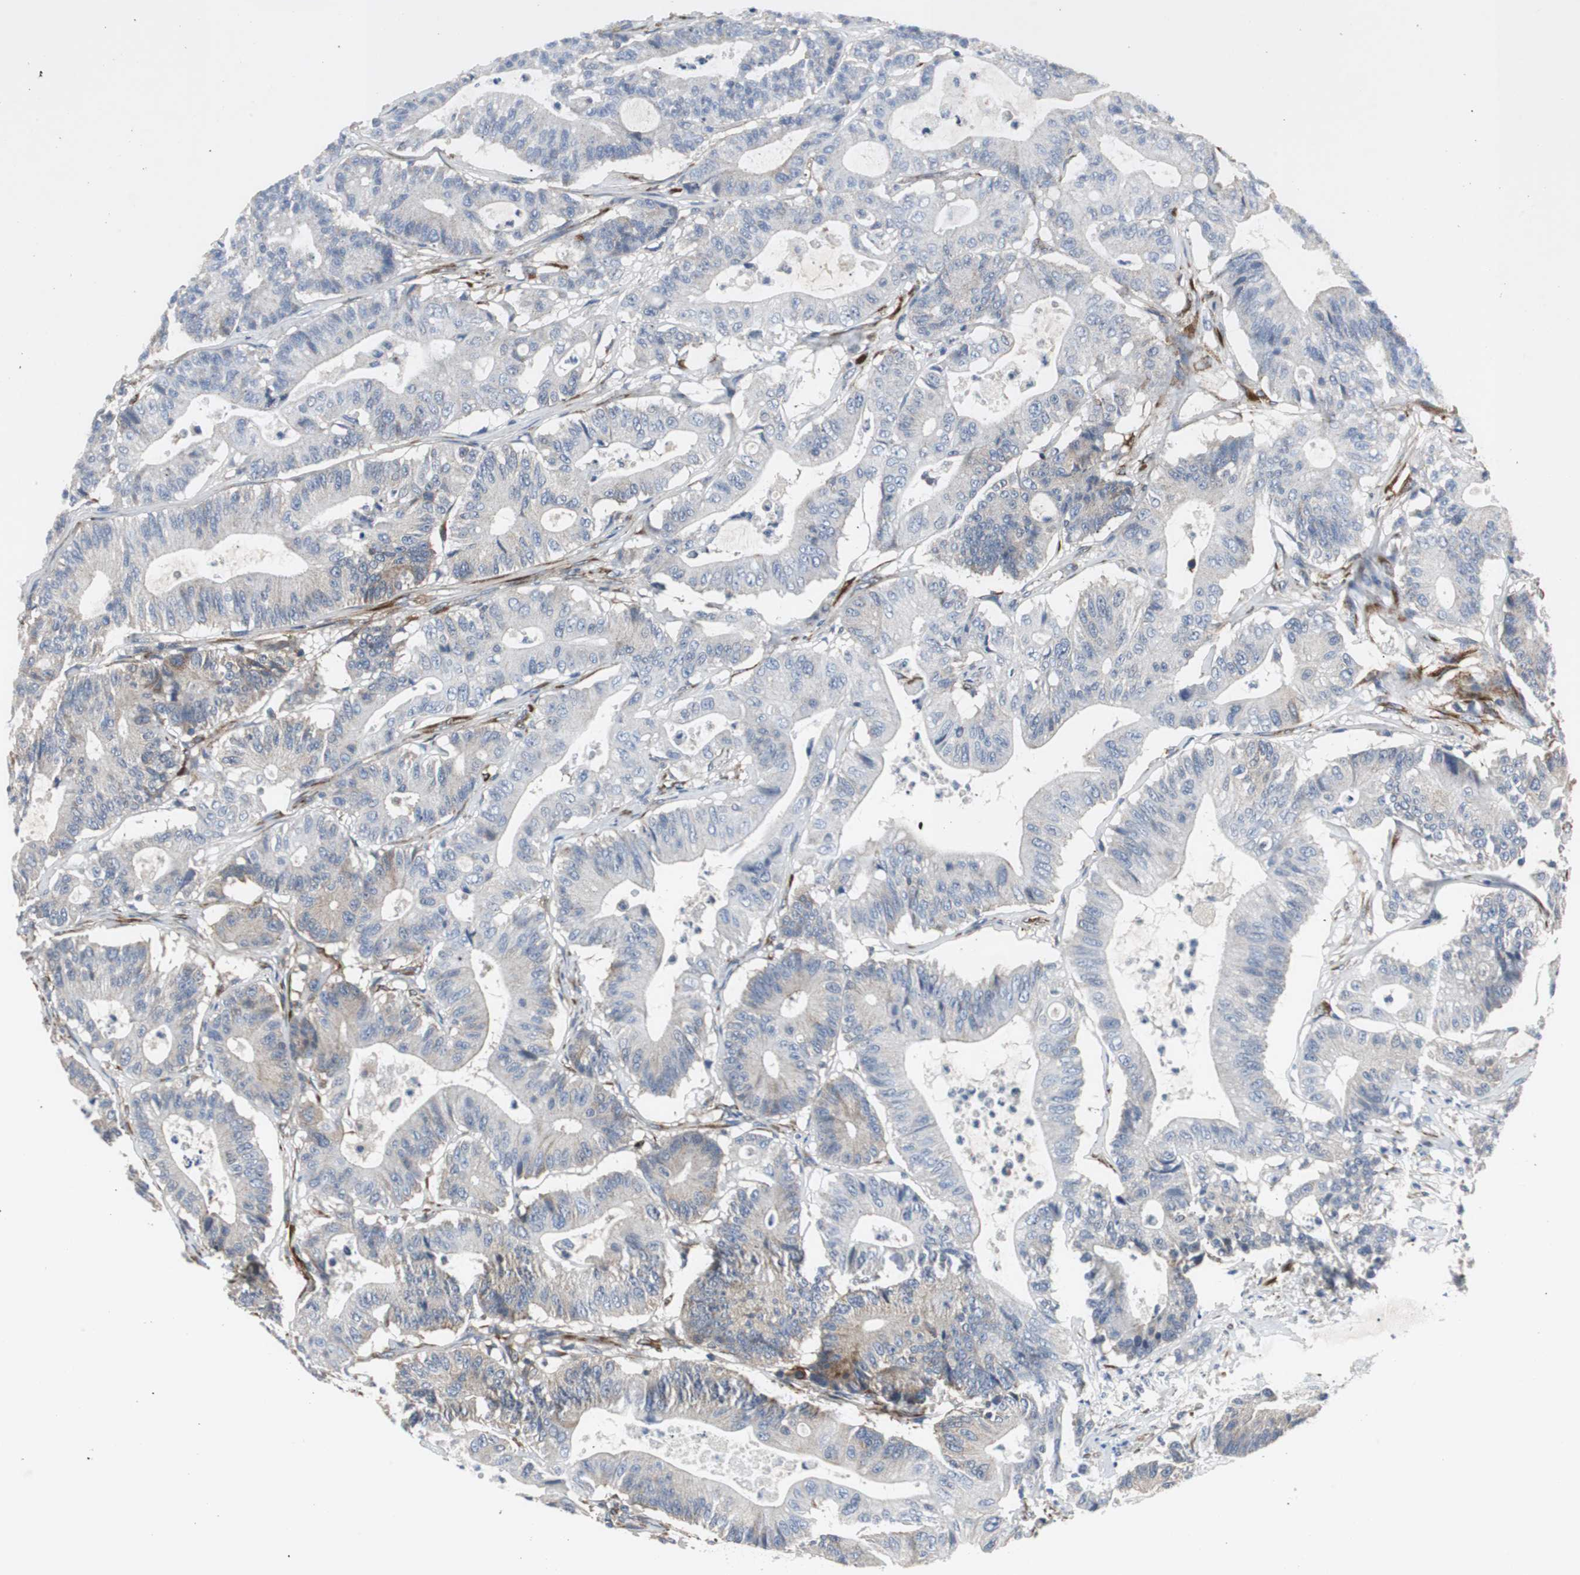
{"staining": {"intensity": "weak", "quantity": "<25%", "location": "cytoplasmic/membranous"}, "tissue": "colorectal cancer", "cell_type": "Tumor cells", "image_type": "cancer", "snomed": [{"axis": "morphology", "description": "Adenocarcinoma, NOS"}, {"axis": "topography", "description": "Colon"}], "caption": "Tumor cells are negative for brown protein staining in colorectal cancer (adenocarcinoma).", "gene": "ISCU", "patient": {"sex": "female", "age": 84}}